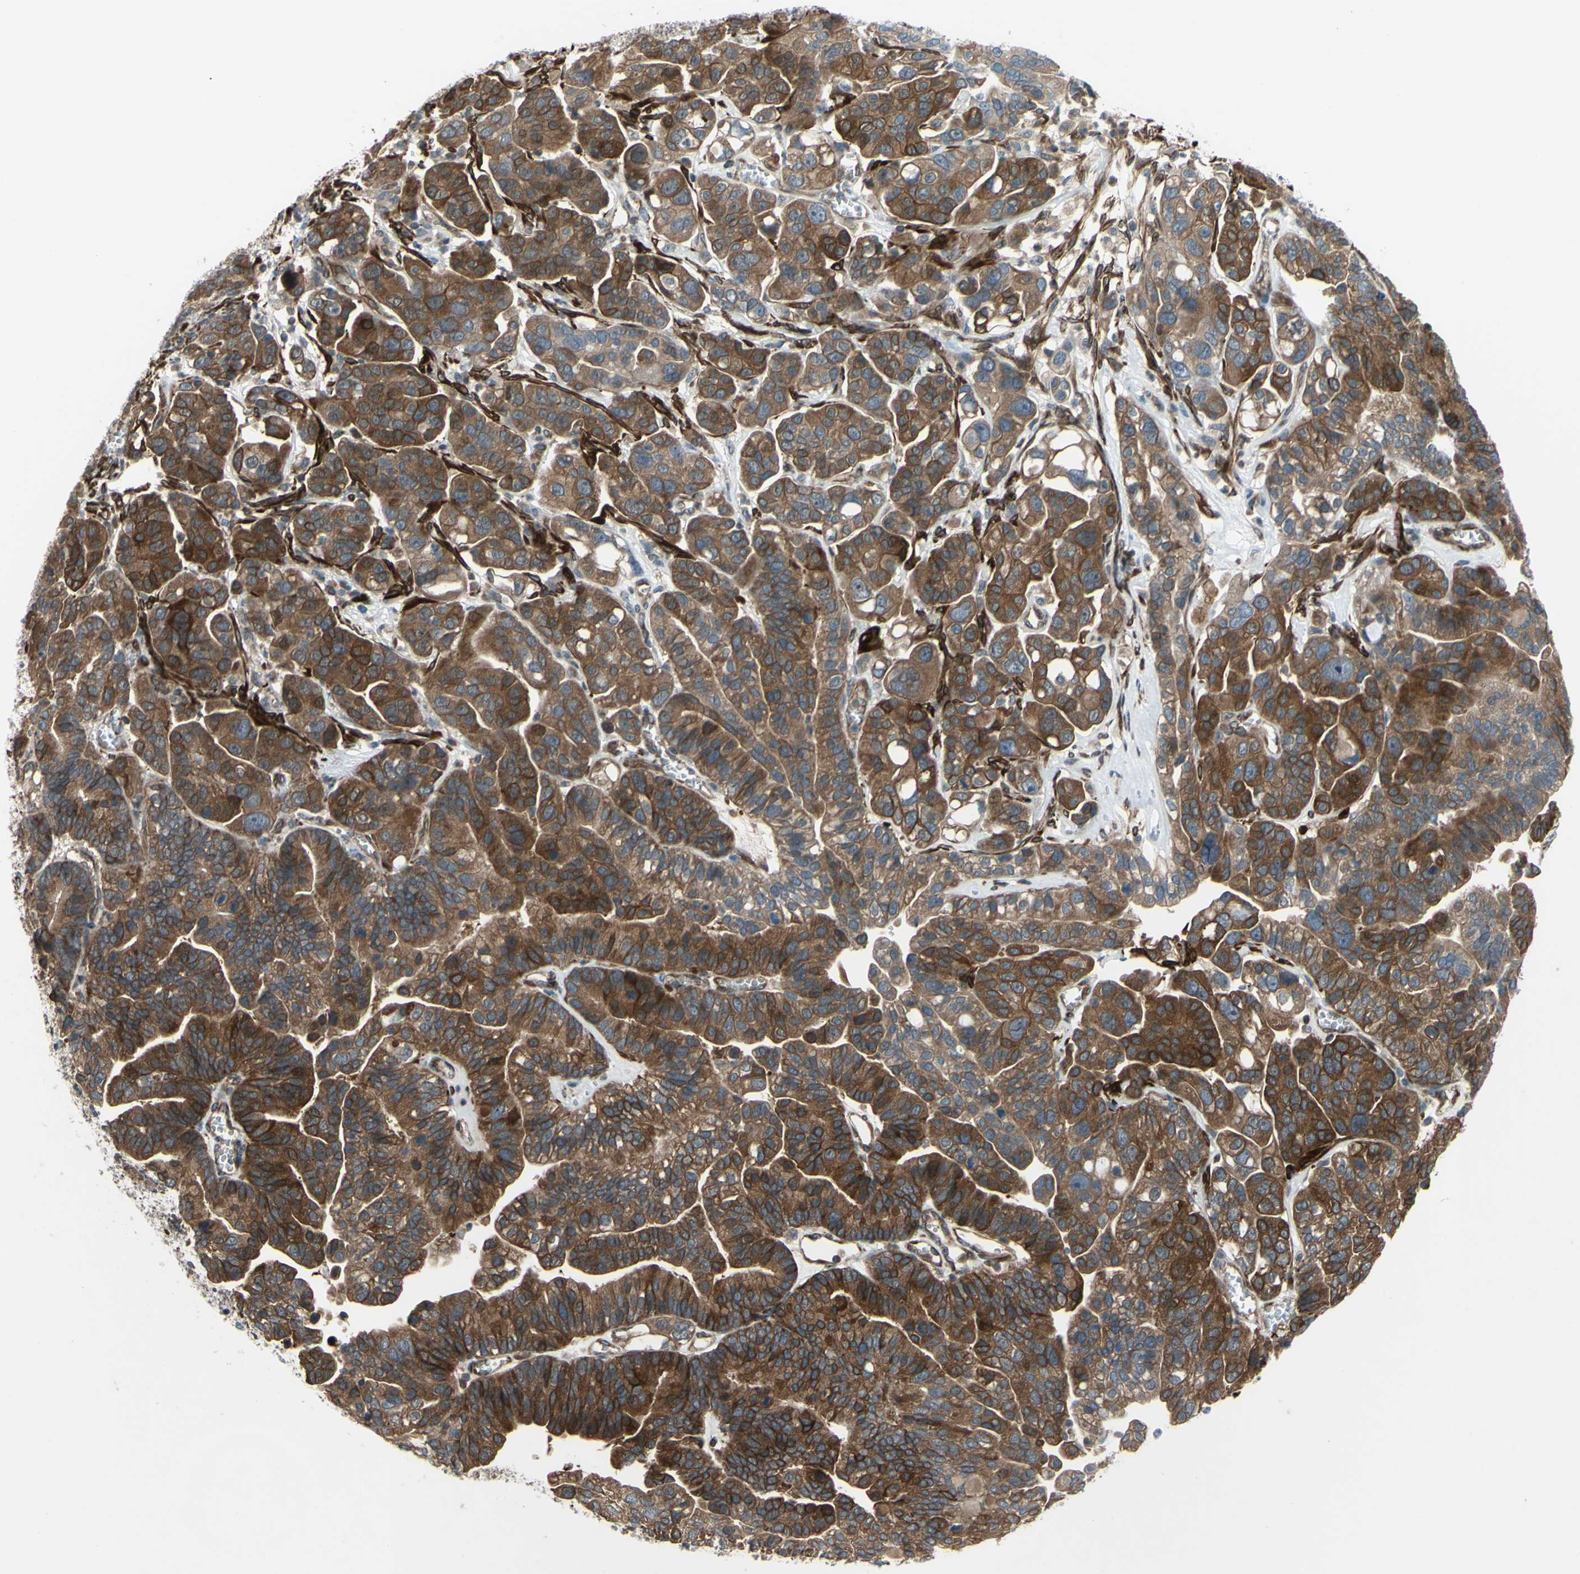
{"staining": {"intensity": "moderate", "quantity": ">75%", "location": "cytoplasmic/membranous"}, "tissue": "ovarian cancer", "cell_type": "Tumor cells", "image_type": "cancer", "snomed": [{"axis": "morphology", "description": "Cystadenocarcinoma, serous, NOS"}, {"axis": "topography", "description": "Ovary"}], "caption": "High-magnification brightfield microscopy of ovarian cancer stained with DAB (brown) and counterstained with hematoxylin (blue). tumor cells exhibit moderate cytoplasmic/membranous positivity is seen in about>75% of cells.", "gene": "PRAF2", "patient": {"sex": "female", "age": 56}}